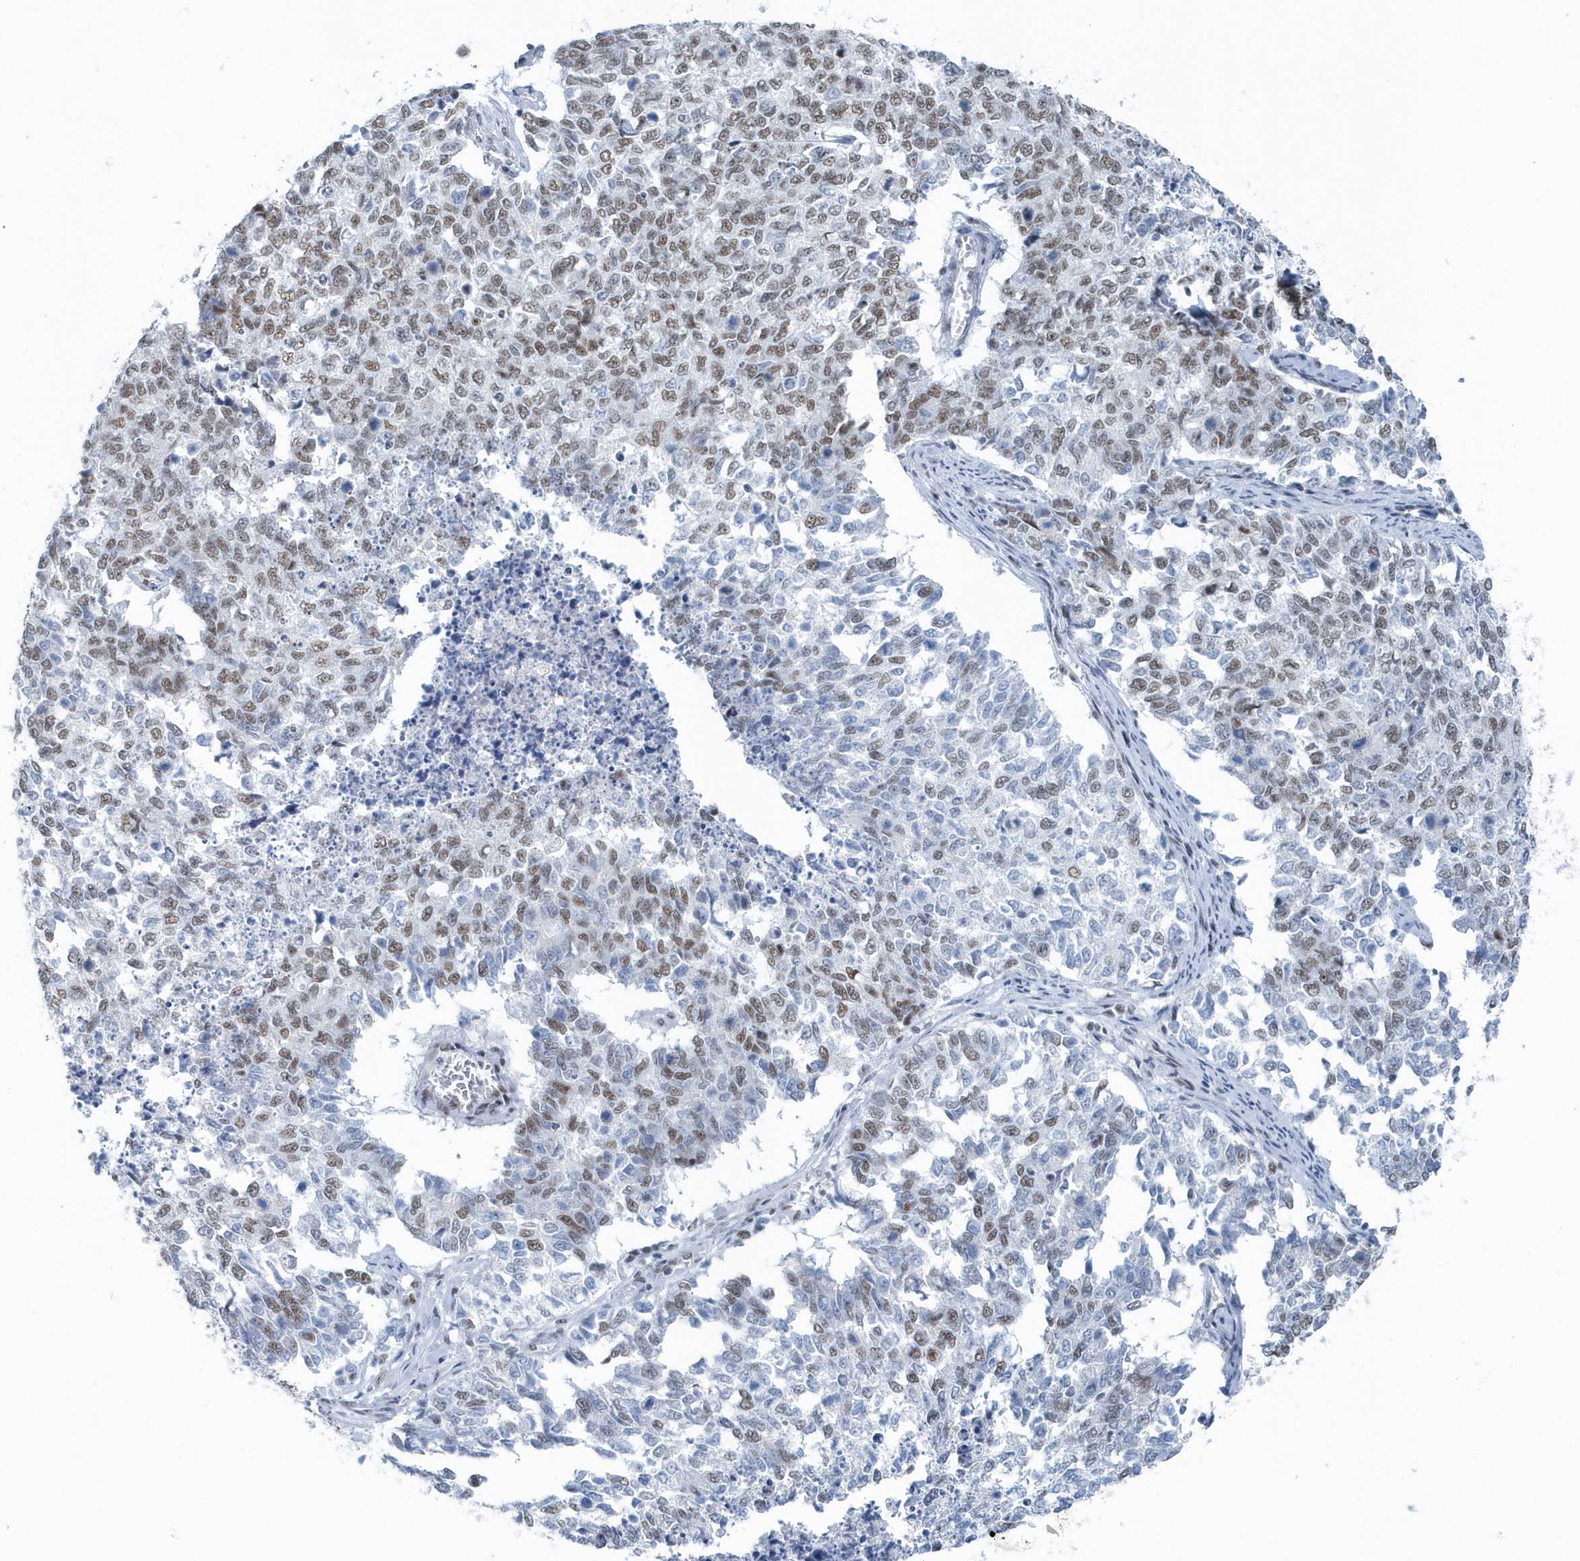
{"staining": {"intensity": "moderate", "quantity": "25%-75%", "location": "nuclear"}, "tissue": "cervical cancer", "cell_type": "Tumor cells", "image_type": "cancer", "snomed": [{"axis": "morphology", "description": "Squamous cell carcinoma, NOS"}, {"axis": "topography", "description": "Cervix"}], "caption": "Immunohistochemical staining of cervical cancer (squamous cell carcinoma) exhibits medium levels of moderate nuclear positivity in approximately 25%-75% of tumor cells.", "gene": "FIP1L1", "patient": {"sex": "female", "age": 63}}